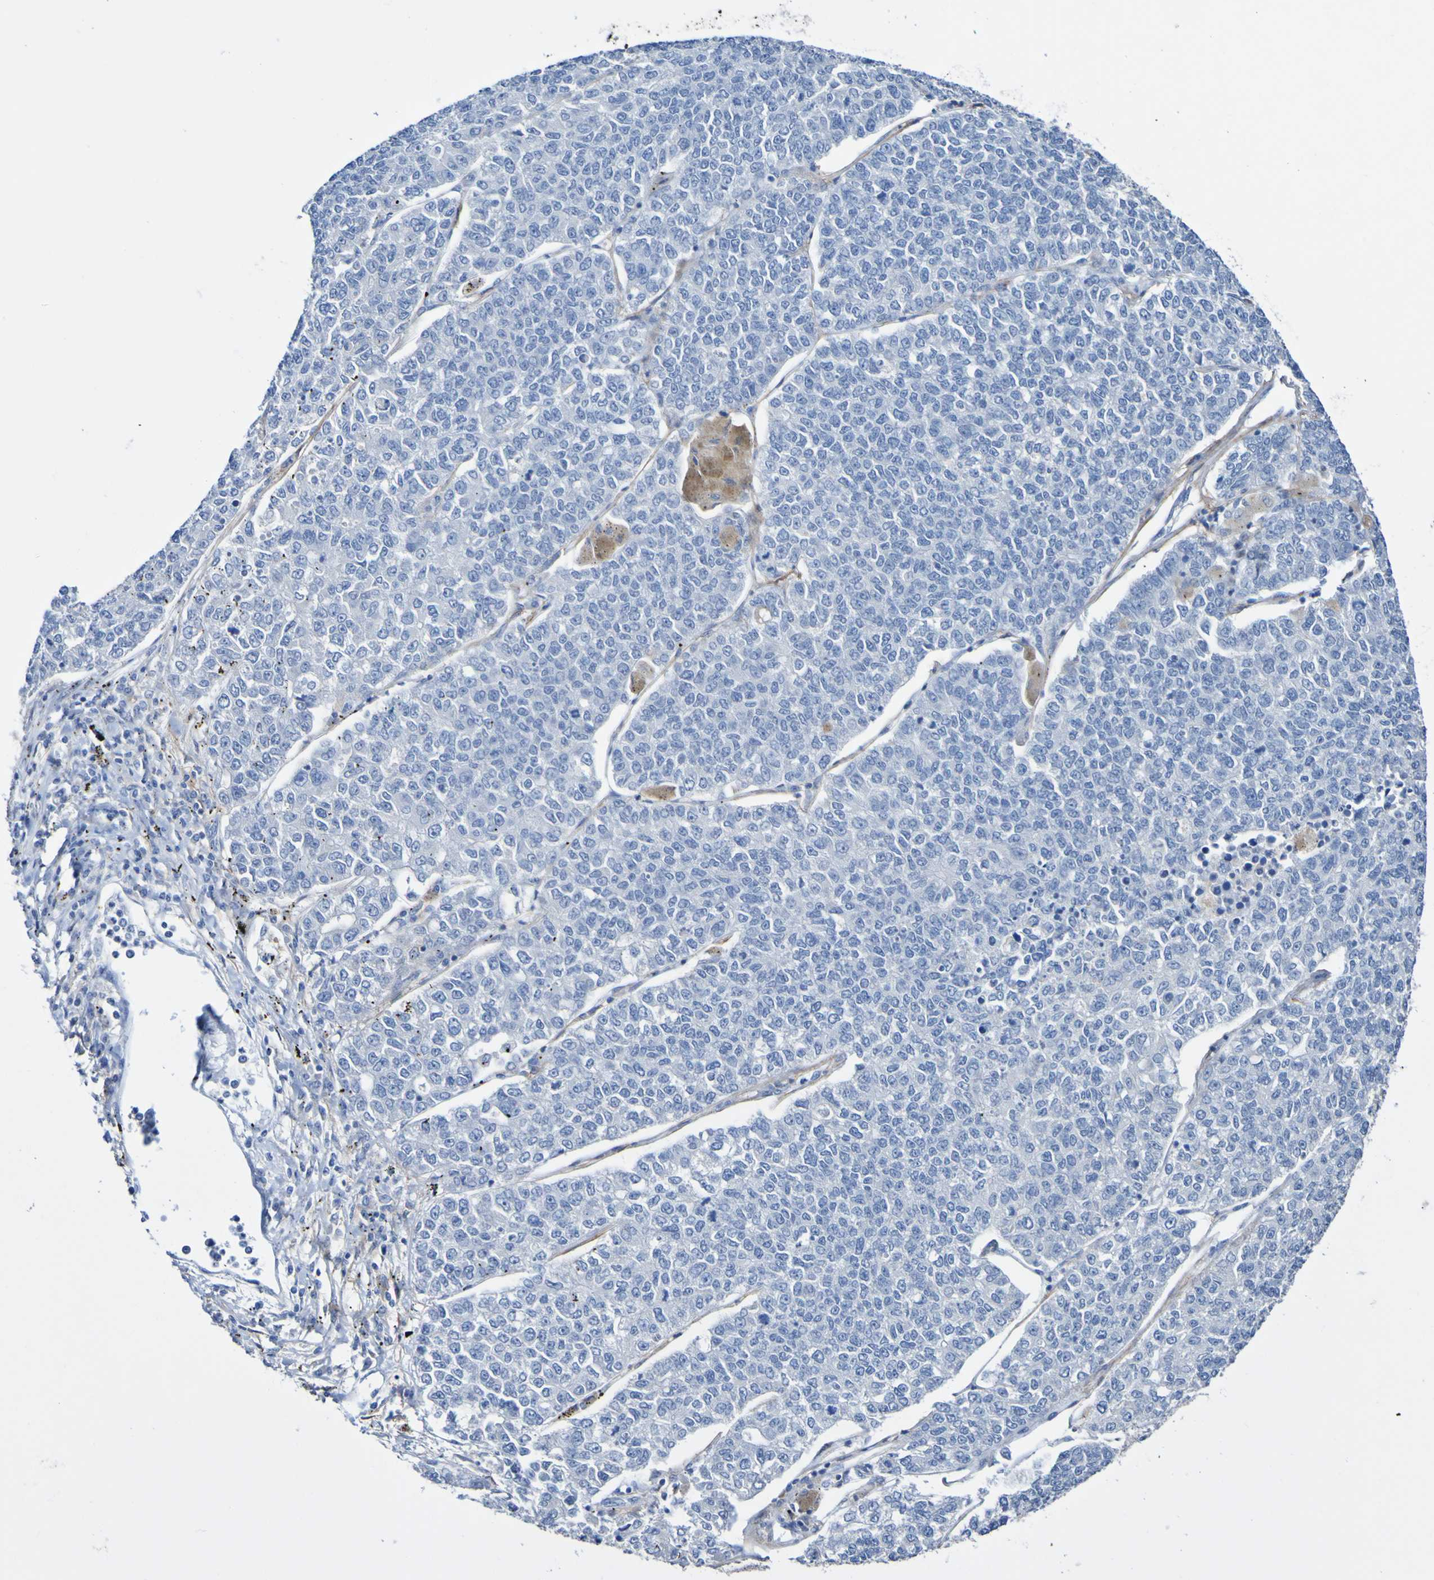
{"staining": {"intensity": "negative", "quantity": "none", "location": "none"}, "tissue": "lung cancer", "cell_type": "Tumor cells", "image_type": "cancer", "snomed": [{"axis": "morphology", "description": "Adenocarcinoma, NOS"}, {"axis": "topography", "description": "Lung"}], "caption": "This is an immunohistochemistry (IHC) micrograph of adenocarcinoma (lung). There is no staining in tumor cells.", "gene": "SGCB", "patient": {"sex": "male", "age": 49}}